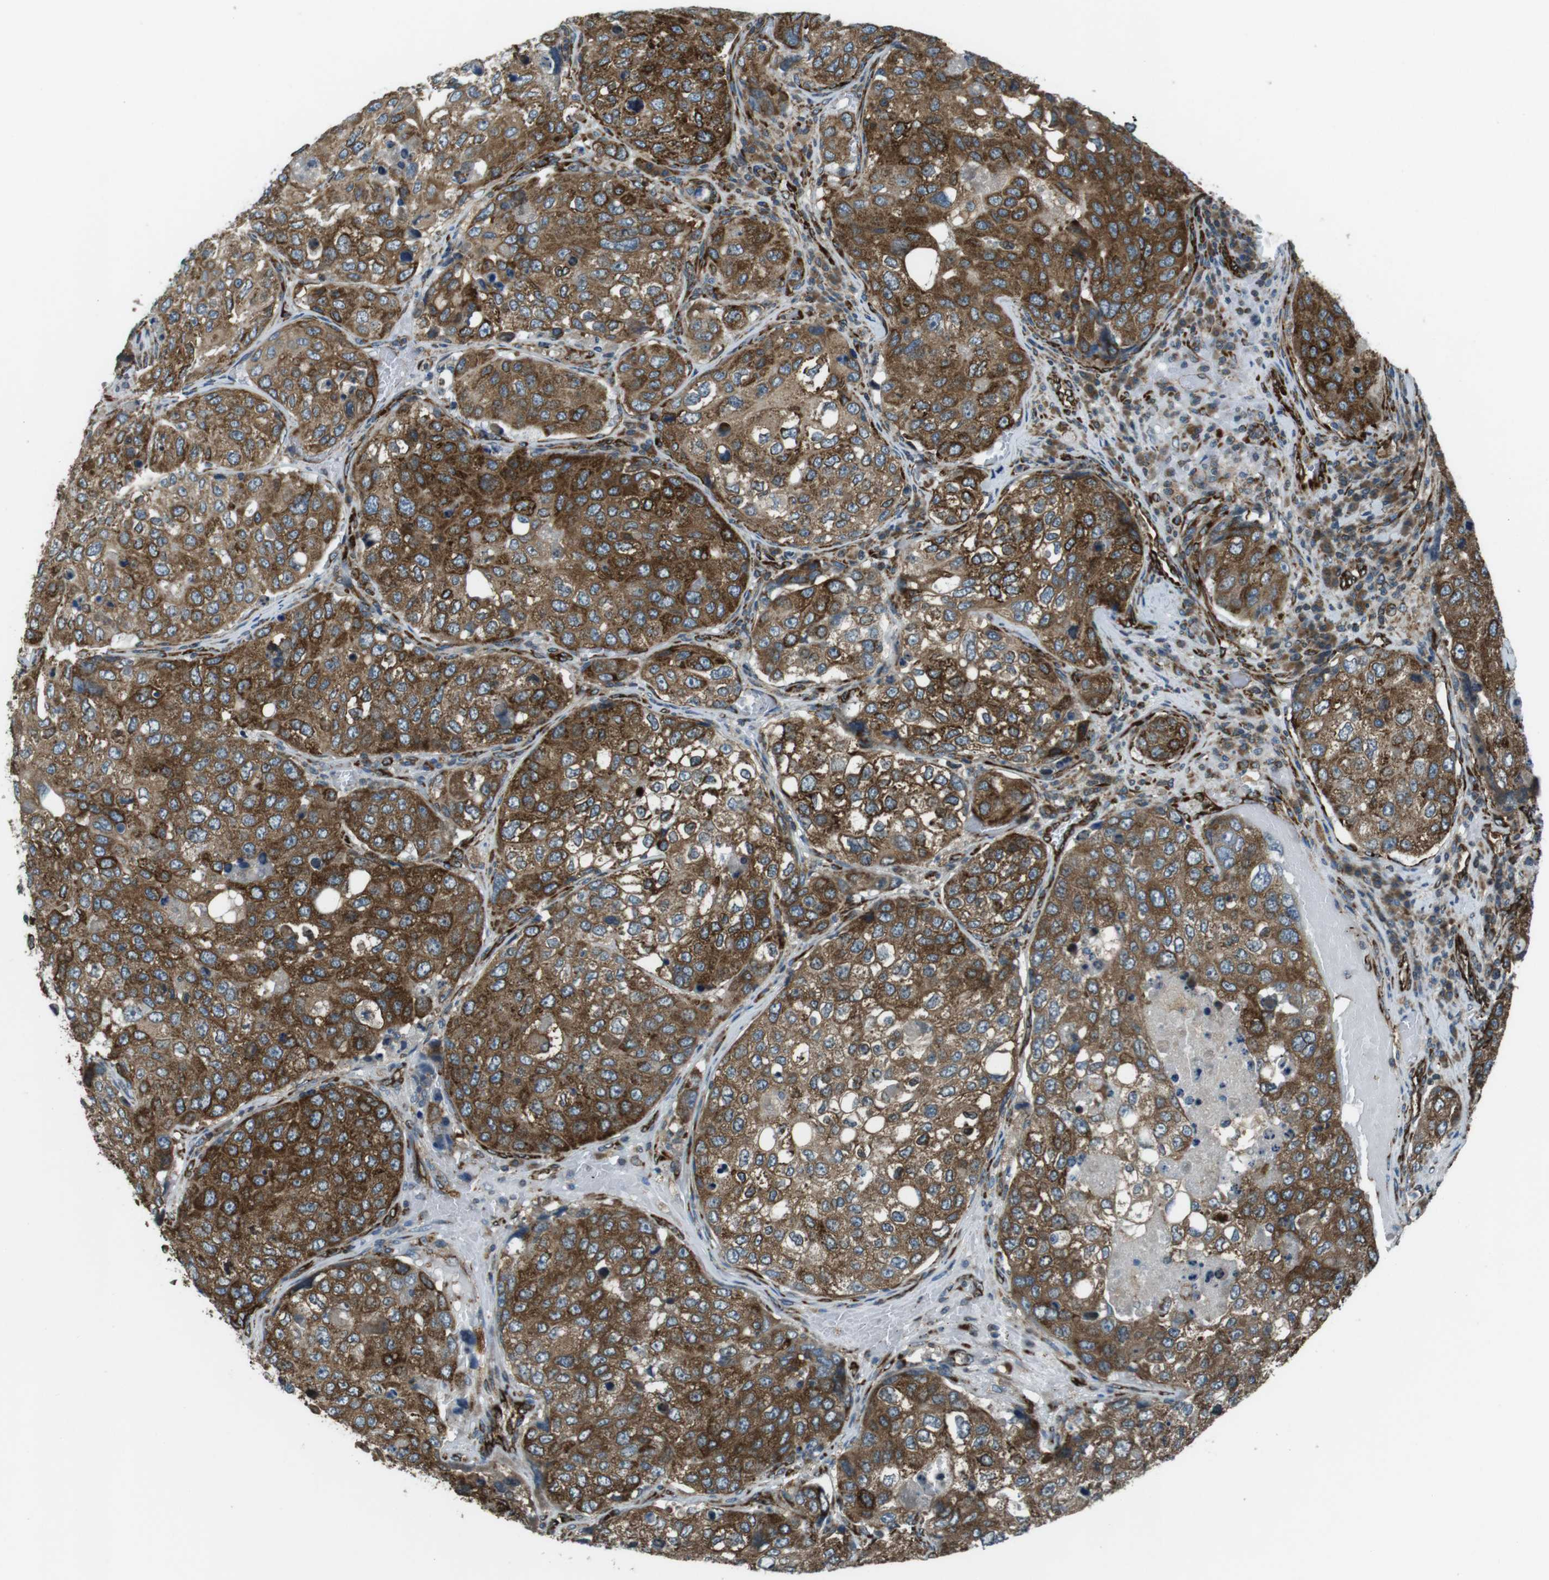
{"staining": {"intensity": "strong", "quantity": ">75%", "location": "cytoplasmic/membranous"}, "tissue": "urothelial cancer", "cell_type": "Tumor cells", "image_type": "cancer", "snomed": [{"axis": "morphology", "description": "Urothelial carcinoma, High grade"}, {"axis": "topography", "description": "Lymph node"}, {"axis": "topography", "description": "Urinary bladder"}], "caption": "A high-resolution histopathology image shows immunohistochemistry (IHC) staining of urothelial cancer, which displays strong cytoplasmic/membranous expression in about >75% of tumor cells. Nuclei are stained in blue.", "gene": "KTN1", "patient": {"sex": "male", "age": 51}}